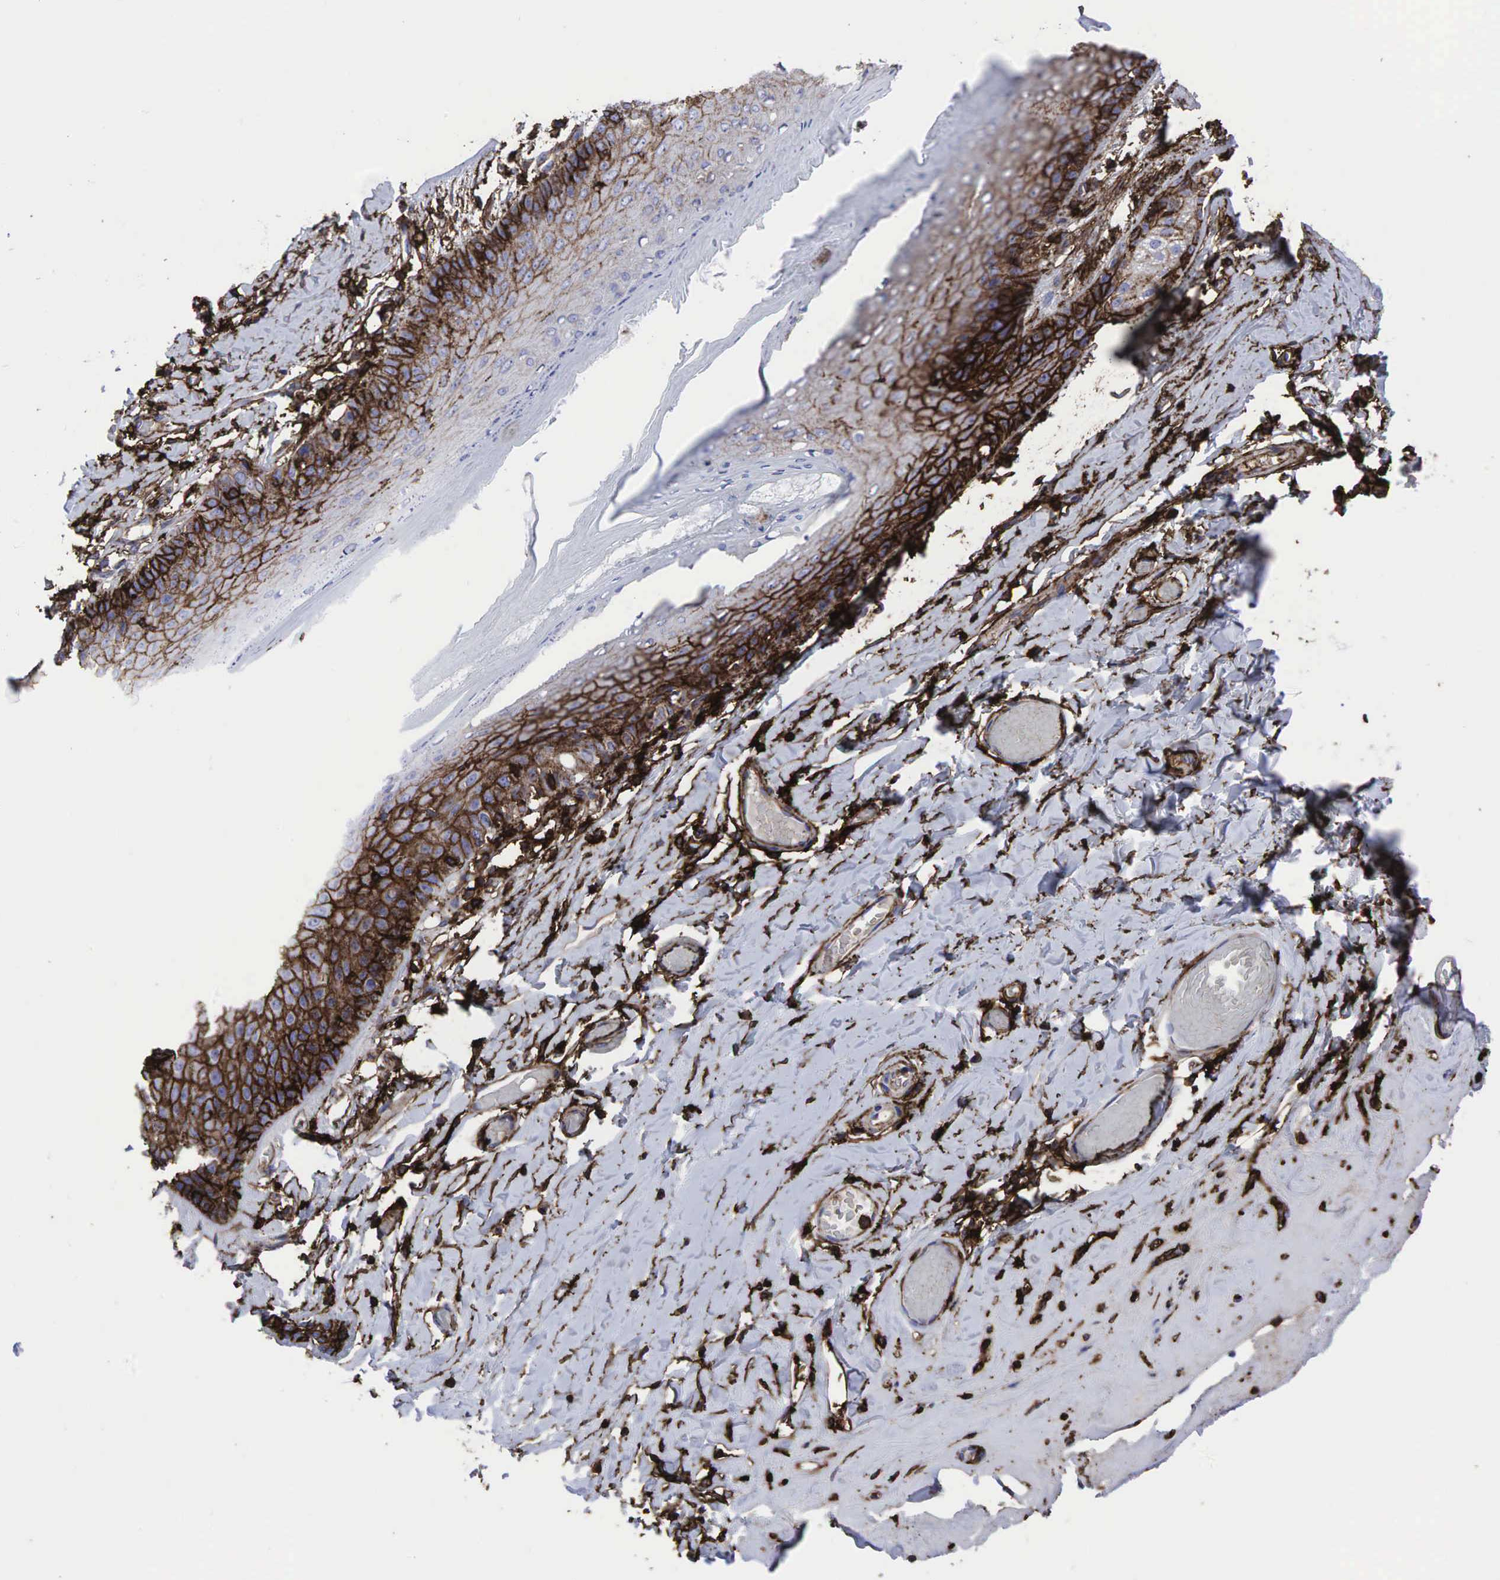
{"staining": {"intensity": "strong", "quantity": "25%-75%", "location": "cytoplasmic/membranous"}, "tissue": "skin", "cell_type": "Epidermal cells", "image_type": "normal", "snomed": [{"axis": "morphology", "description": "Normal tissue, NOS"}, {"axis": "topography", "description": "Vascular tissue"}, {"axis": "topography", "description": "Vulva"}, {"axis": "topography", "description": "Peripheral nerve tissue"}], "caption": "Protein expression analysis of normal human skin reveals strong cytoplasmic/membranous positivity in approximately 25%-75% of epidermal cells.", "gene": "CD44", "patient": {"sex": "female", "age": 86}}